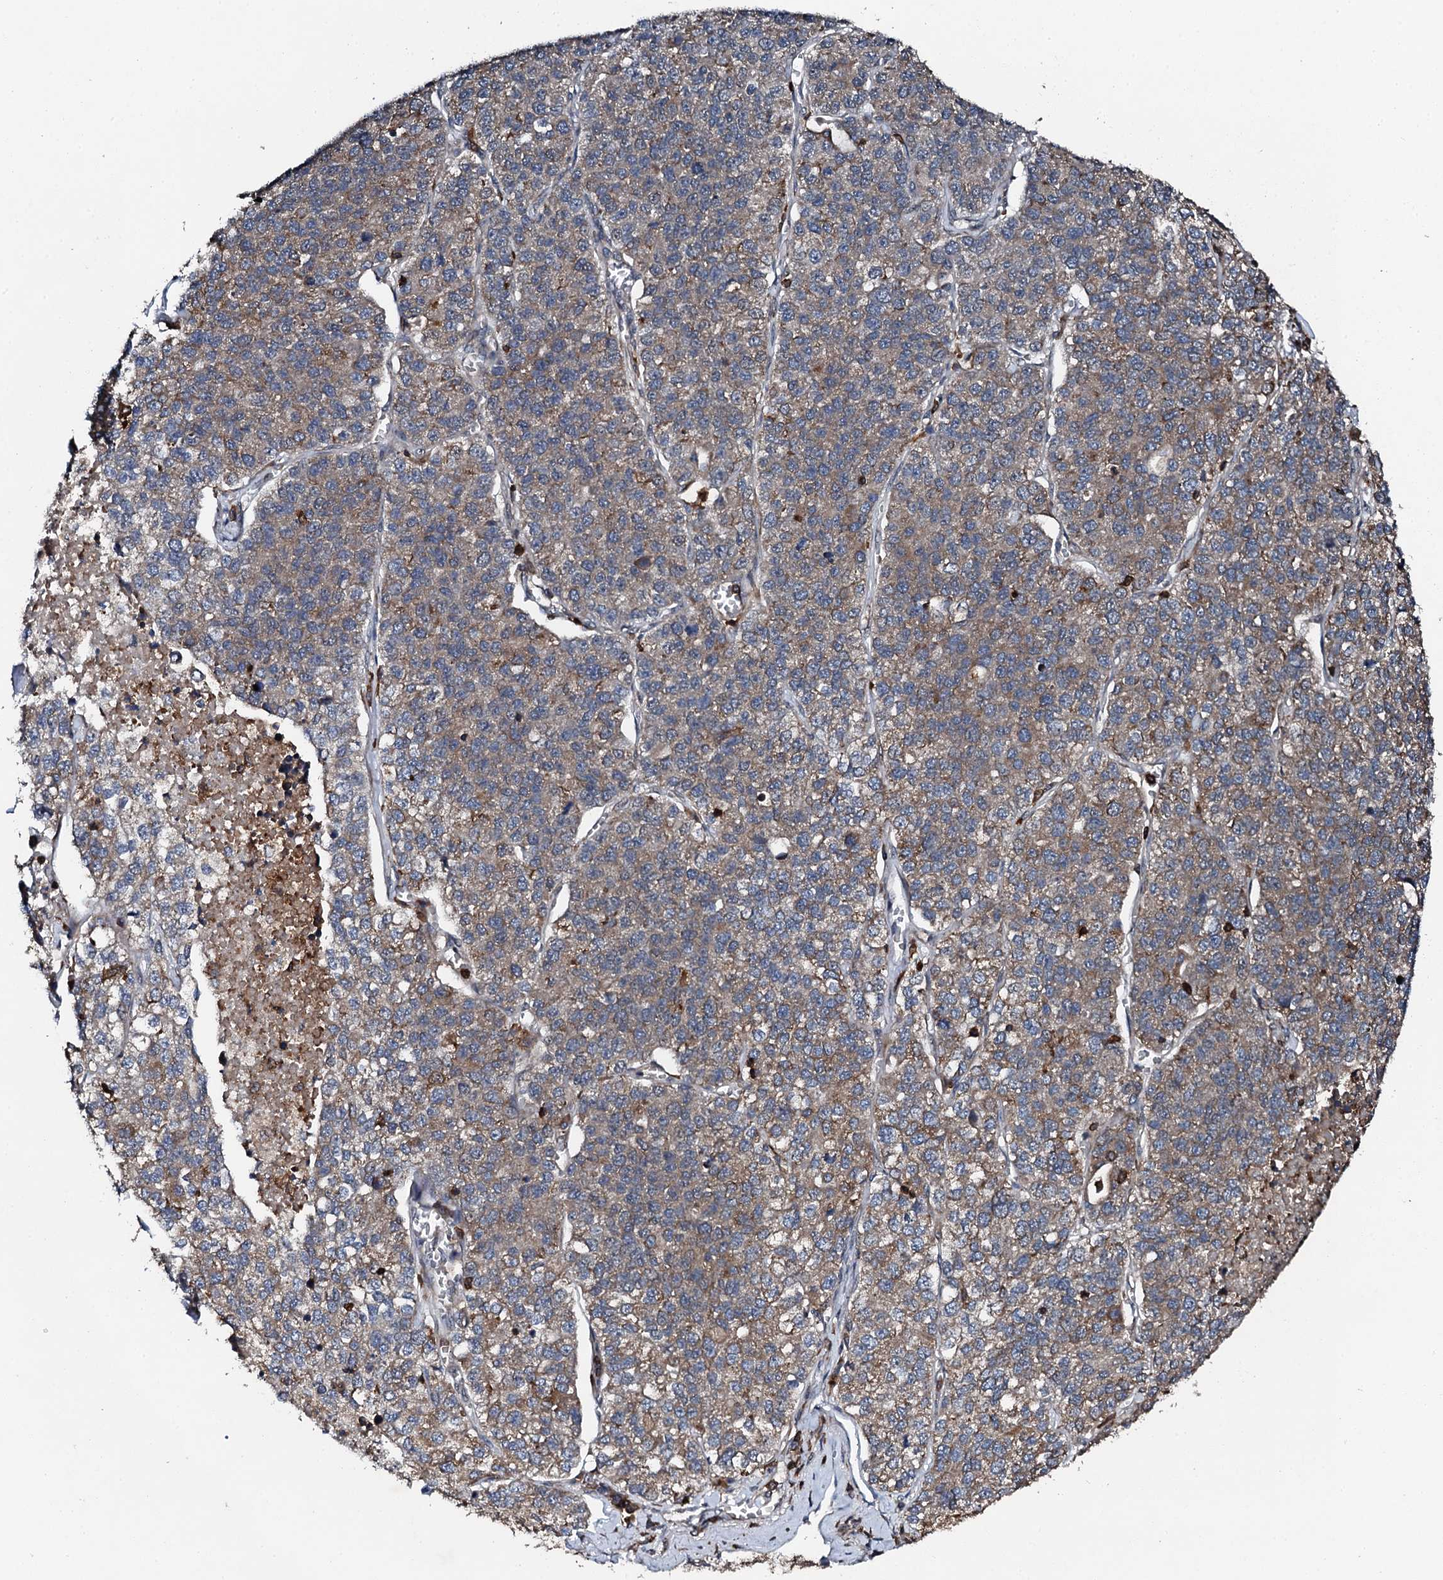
{"staining": {"intensity": "weak", "quantity": "<25%", "location": "cytoplasmic/membranous"}, "tissue": "lung cancer", "cell_type": "Tumor cells", "image_type": "cancer", "snomed": [{"axis": "morphology", "description": "Adenocarcinoma, NOS"}, {"axis": "topography", "description": "Lung"}], "caption": "Tumor cells are negative for brown protein staining in lung adenocarcinoma.", "gene": "EDC4", "patient": {"sex": "male", "age": 49}}